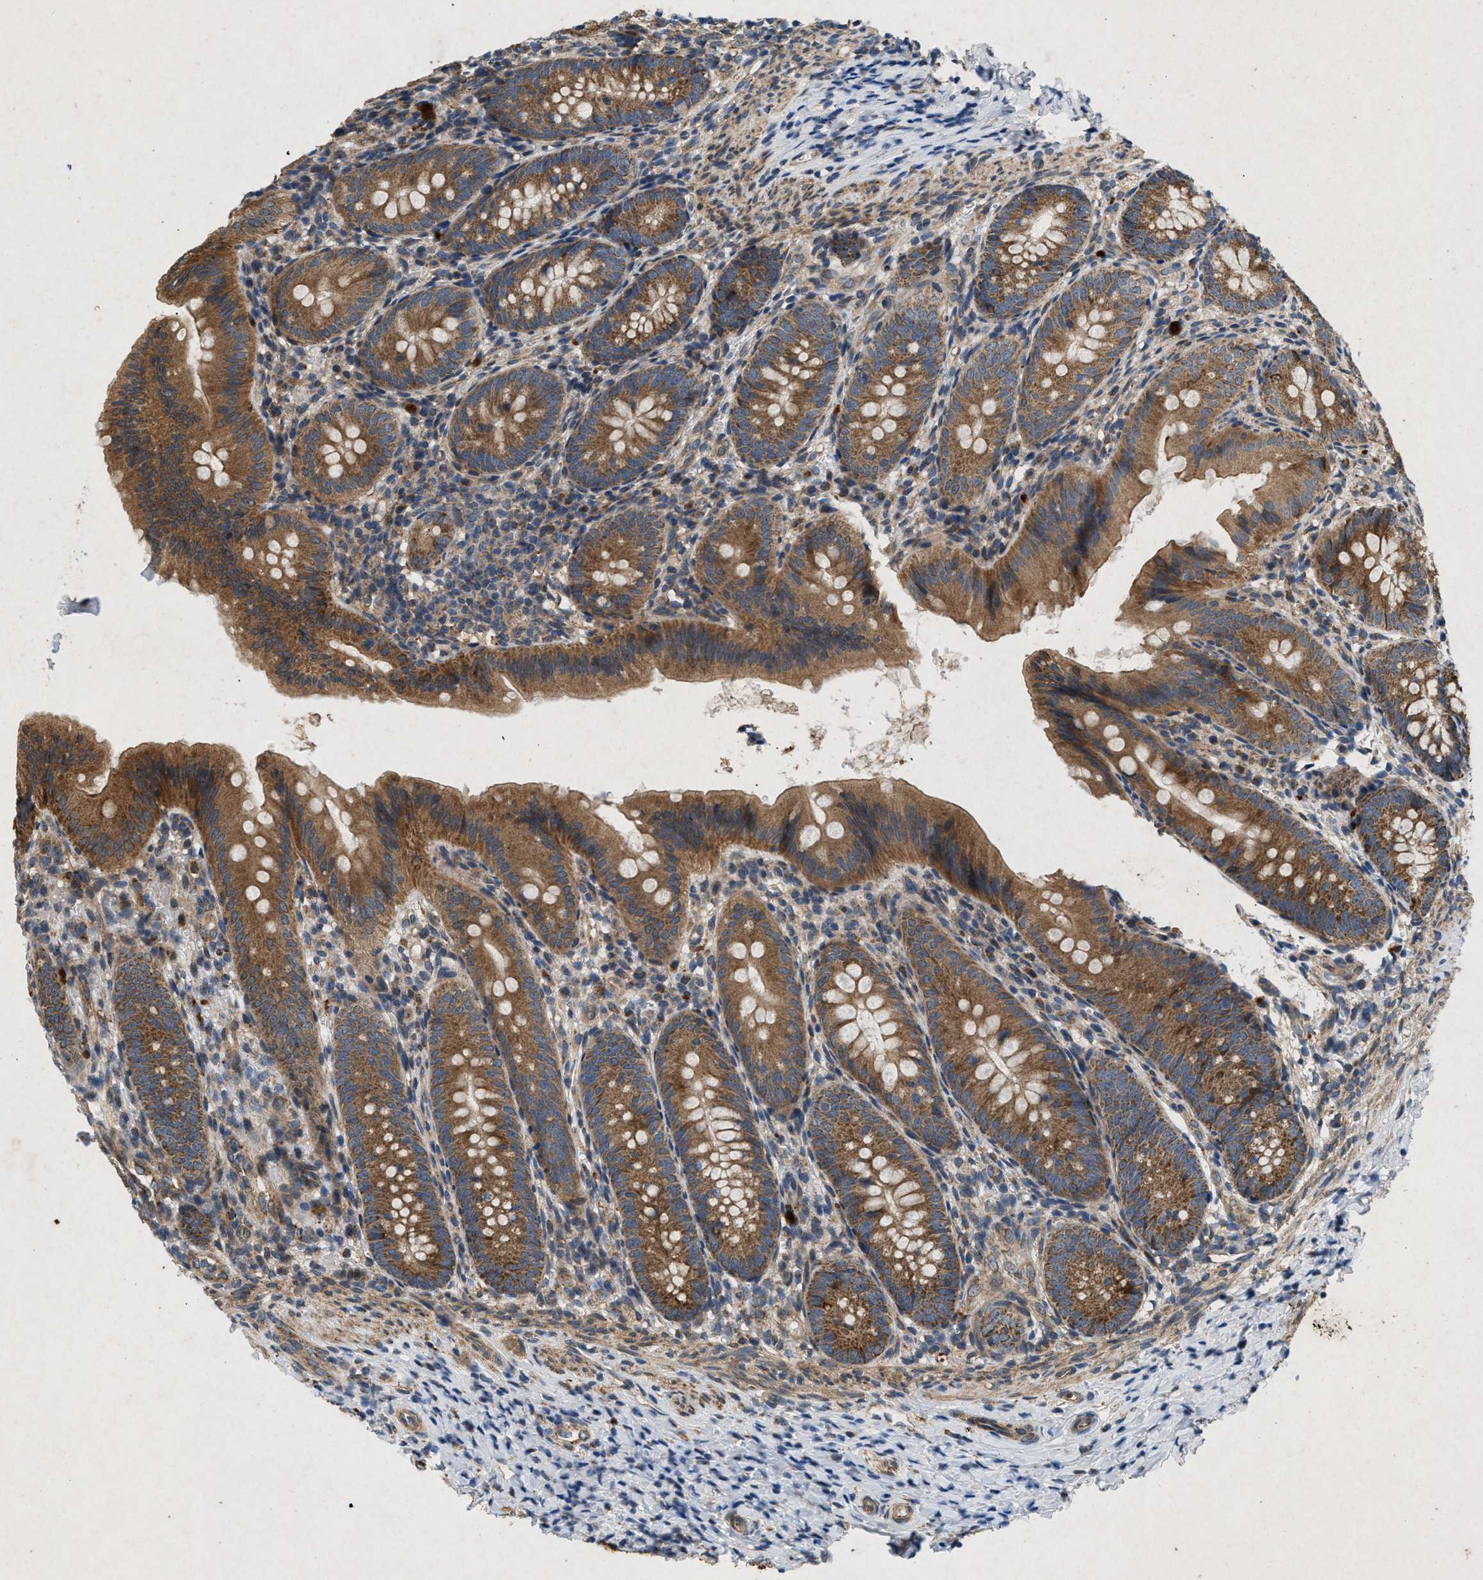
{"staining": {"intensity": "strong", "quantity": ">75%", "location": "cytoplasmic/membranous"}, "tissue": "appendix", "cell_type": "Glandular cells", "image_type": "normal", "snomed": [{"axis": "morphology", "description": "Normal tissue, NOS"}, {"axis": "topography", "description": "Appendix"}], "caption": "A micrograph of human appendix stained for a protein exhibits strong cytoplasmic/membranous brown staining in glandular cells.", "gene": "PRKG2", "patient": {"sex": "male", "age": 1}}